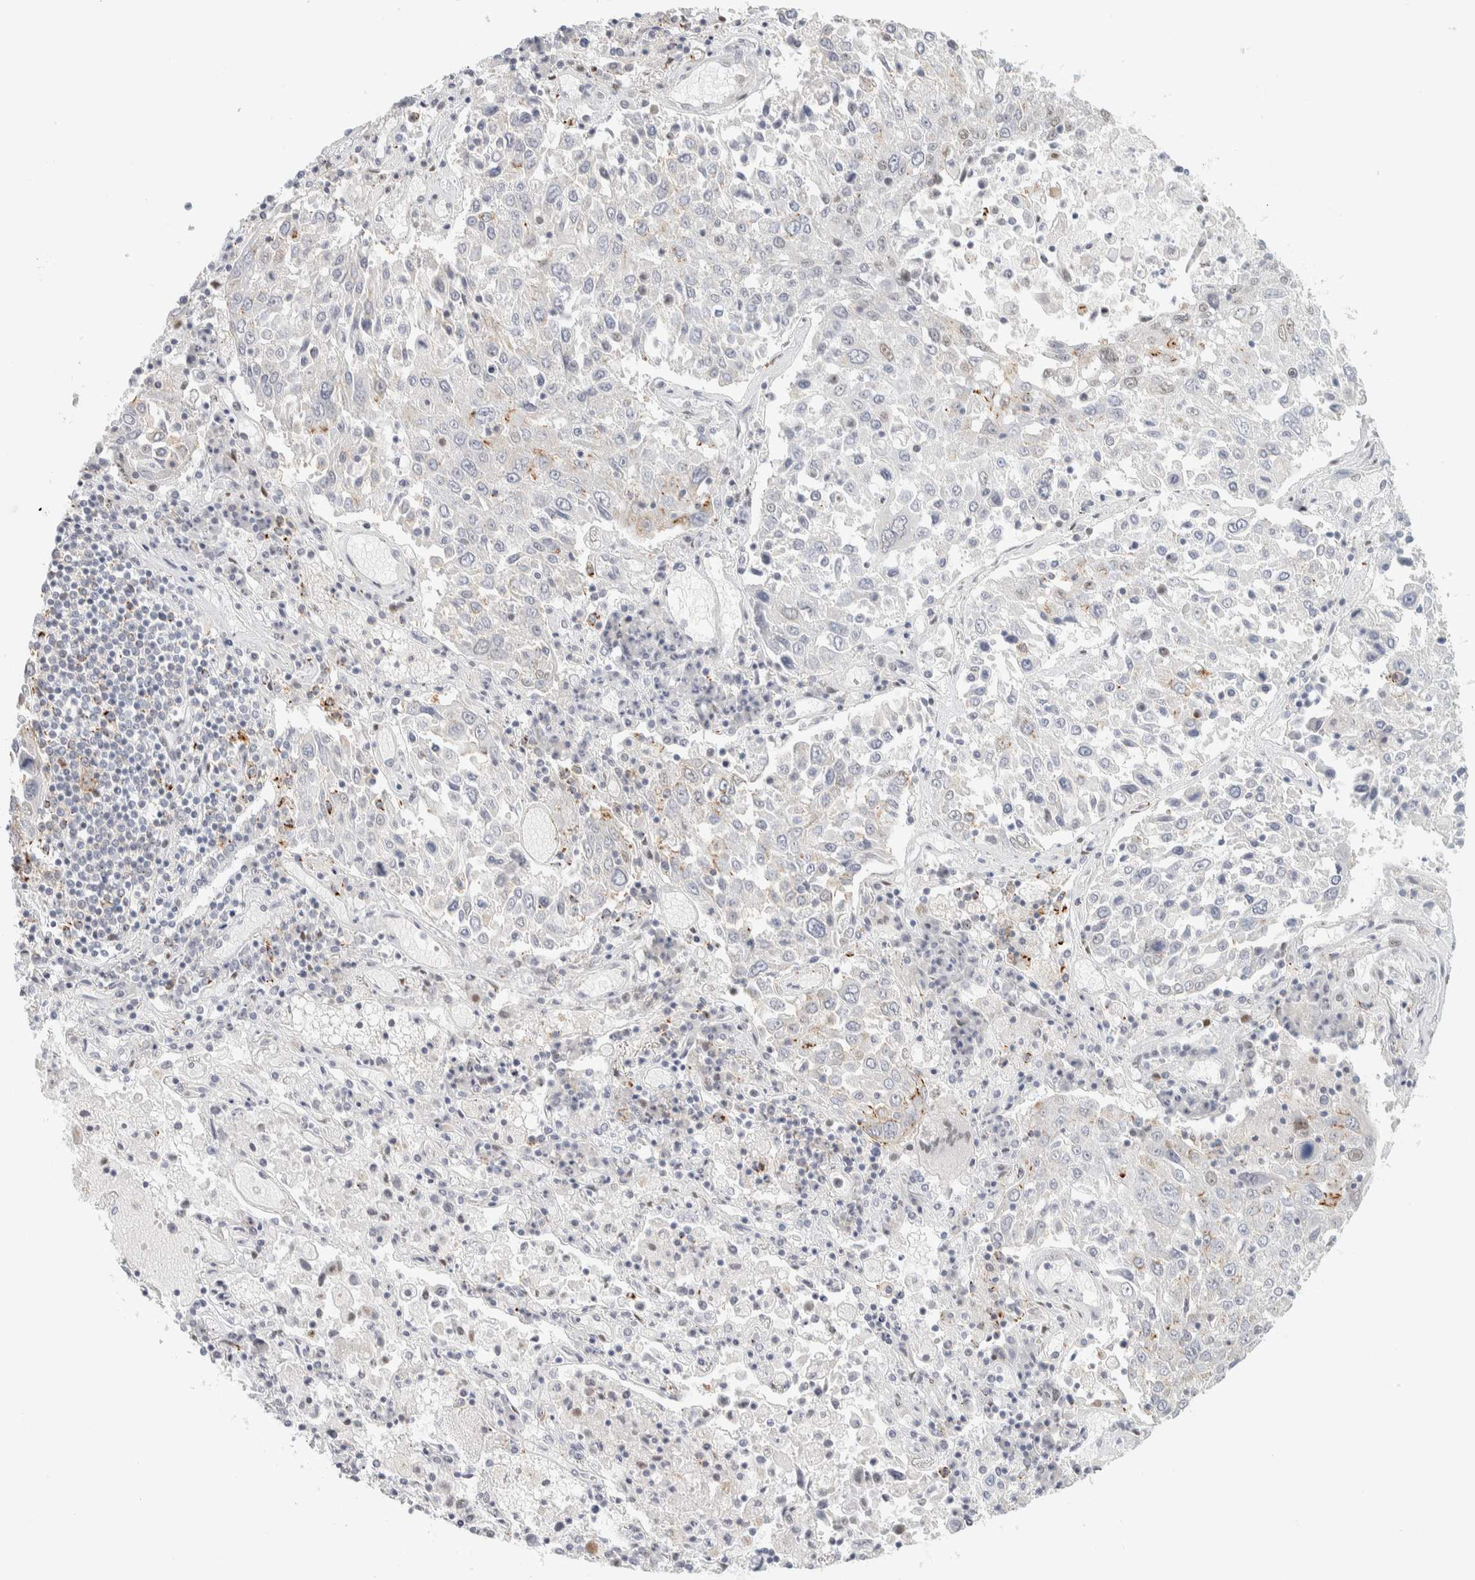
{"staining": {"intensity": "negative", "quantity": "none", "location": "none"}, "tissue": "lung cancer", "cell_type": "Tumor cells", "image_type": "cancer", "snomed": [{"axis": "morphology", "description": "Squamous cell carcinoma, NOS"}, {"axis": "topography", "description": "Lung"}], "caption": "Micrograph shows no protein staining in tumor cells of lung cancer (squamous cell carcinoma) tissue.", "gene": "CDH17", "patient": {"sex": "male", "age": 65}}